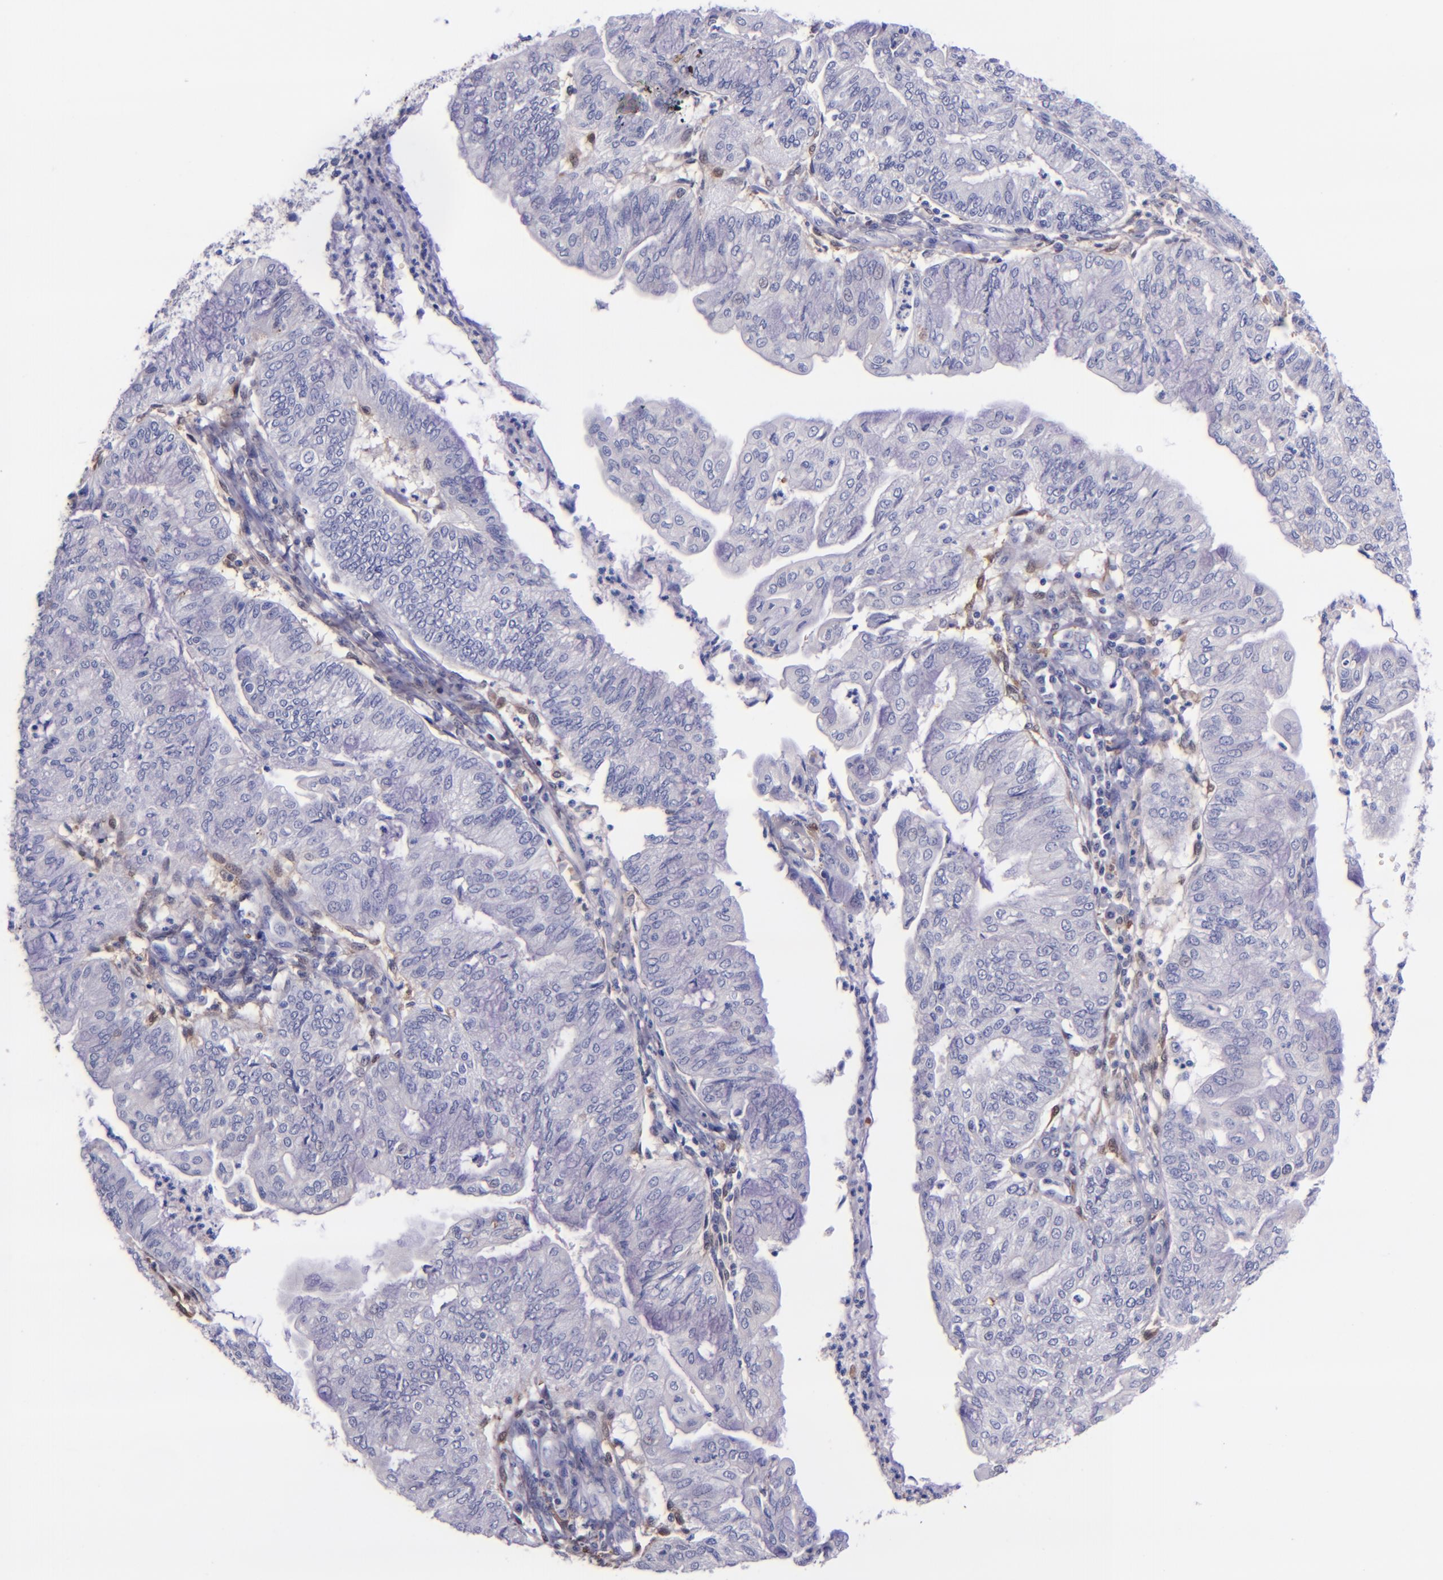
{"staining": {"intensity": "negative", "quantity": "none", "location": "none"}, "tissue": "endometrial cancer", "cell_type": "Tumor cells", "image_type": "cancer", "snomed": [{"axis": "morphology", "description": "Adenocarcinoma, NOS"}, {"axis": "topography", "description": "Endometrium"}], "caption": "An immunohistochemistry histopathology image of adenocarcinoma (endometrial) is shown. There is no staining in tumor cells of adenocarcinoma (endometrial).", "gene": "F13A1", "patient": {"sex": "female", "age": 59}}